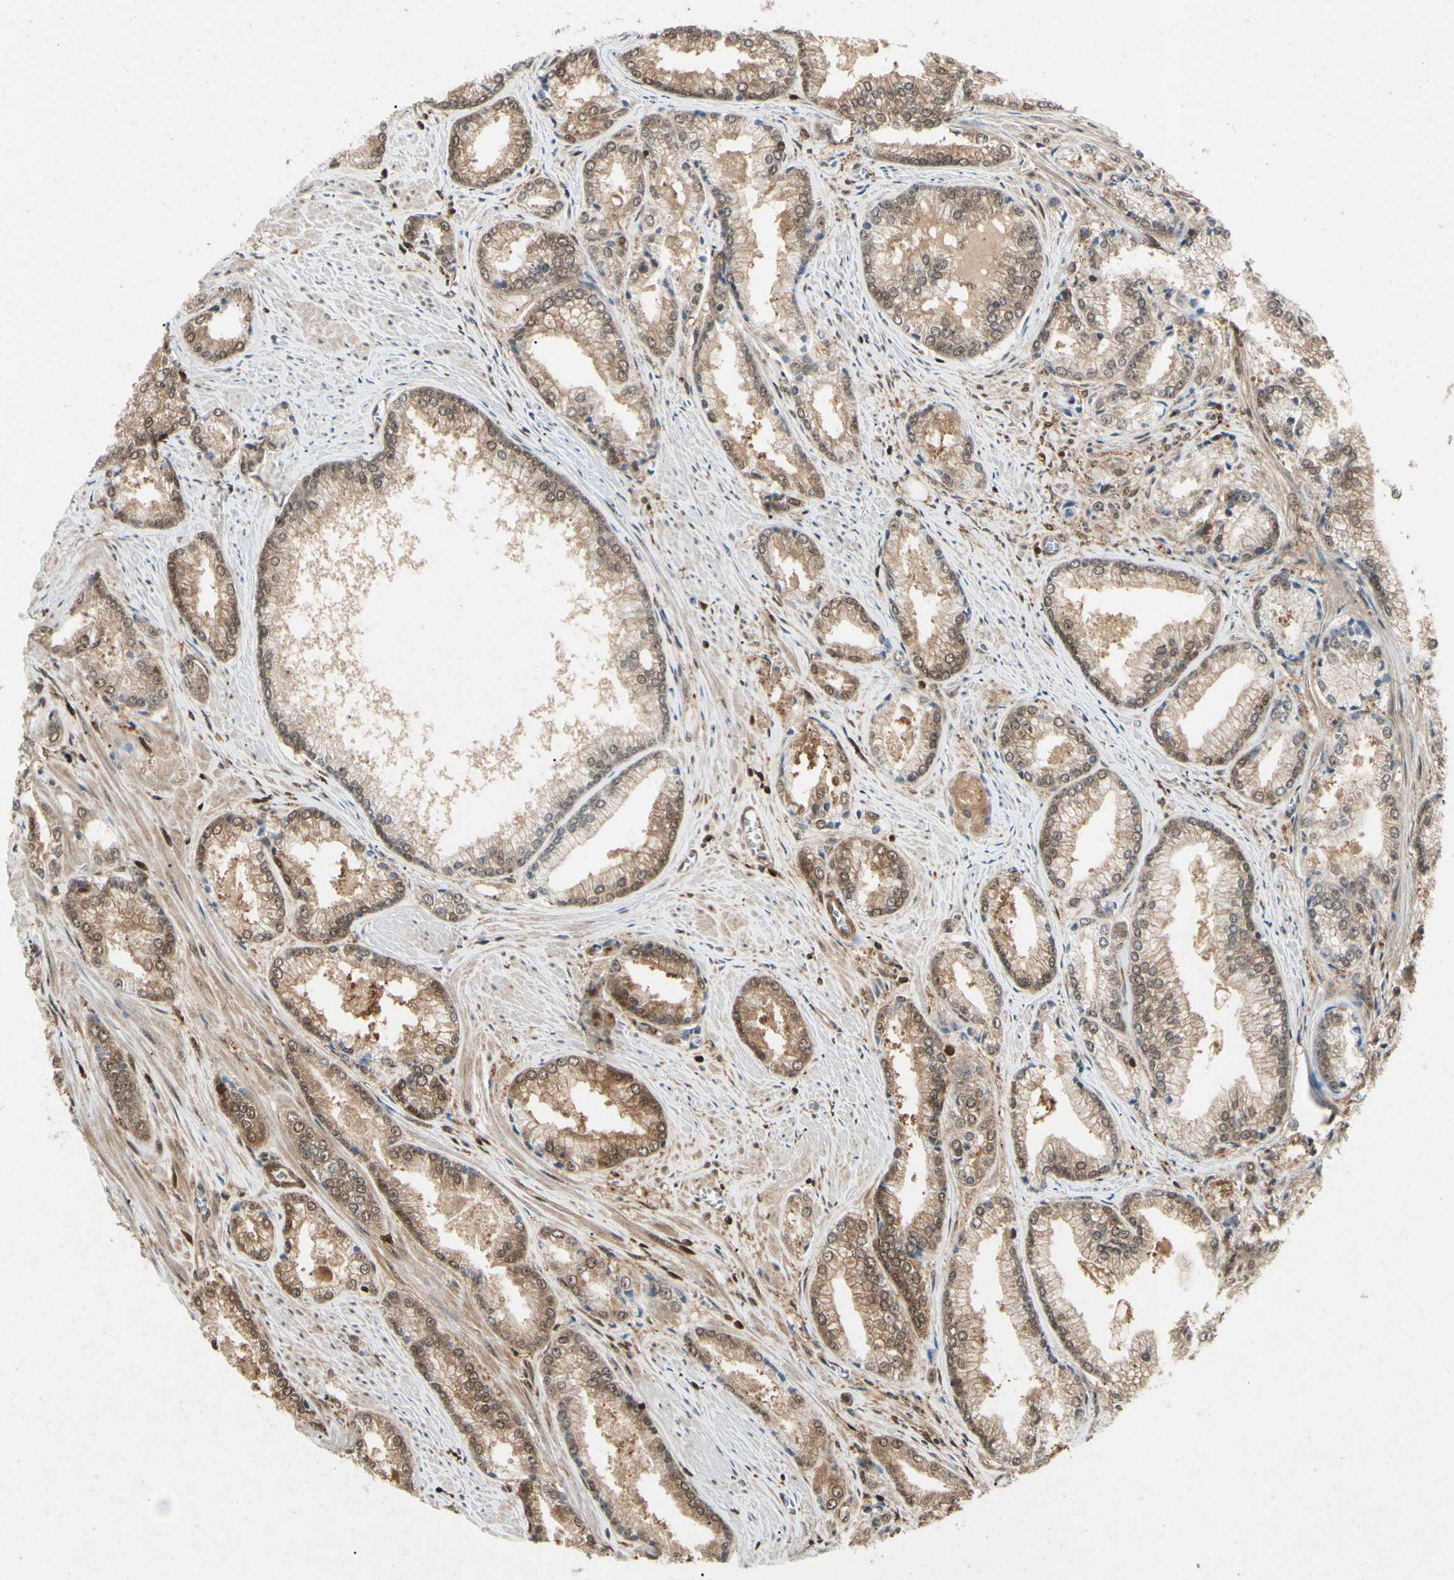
{"staining": {"intensity": "moderate", "quantity": ">75%", "location": "cytoplasmic/membranous"}, "tissue": "prostate cancer", "cell_type": "Tumor cells", "image_type": "cancer", "snomed": [{"axis": "morphology", "description": "Adenocarcinoma, Low grade"}, {"axis": "topography", "description": "Prostate"}], "caption": "A medium amount of moderate cytoplasmic/membranous positivity is appreciated in about >75% of tumor cells in prostate cancer (adenocarcinoma (low-grade)) tissue.", "gene": "YWHAQ", "patient": {"sex": "male", "age": 64}}